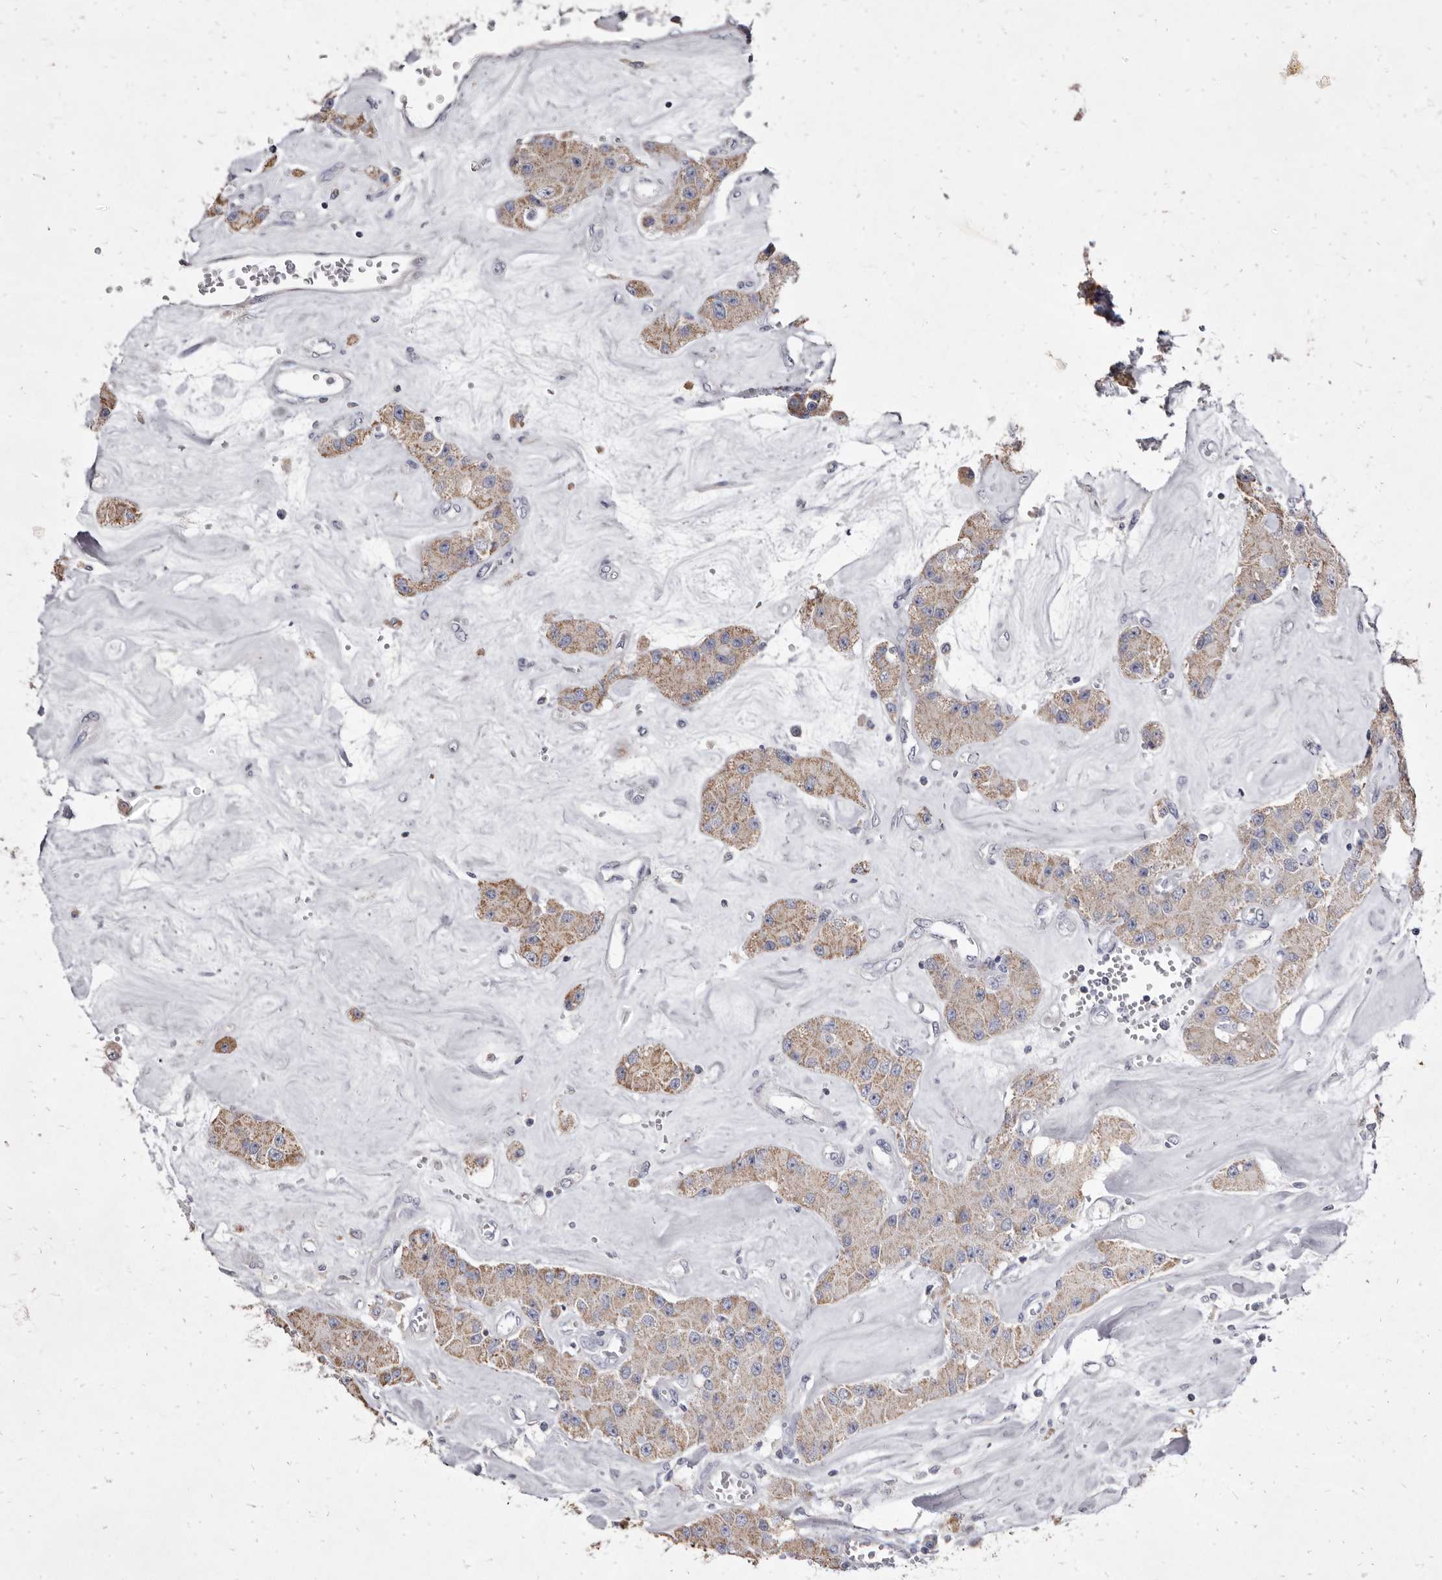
{"staining": {"intensity": "weak", "quantity": ">75%", "location": "cytoplasmic/membranous"}, "tissue": "carcinoid", "cell_type": "Tumor cells", "image_type": "cancer", "snomed": [{"axis": "morphology", "description": "Carcinoid, malignant, NOS"}, {"axis": "topography", "description": "Pancreas"}], "caption": "Tumor cells display weak cytoplasmic/membranous expression in about >75% of cells in carcinoid. The staining was performed using DAB, with brown indicating positive protein expression. Nuclei are stained blue with hematoxylin.", "gene": "CYP2E1", "patient": {"sex": "male", "age": 41}}